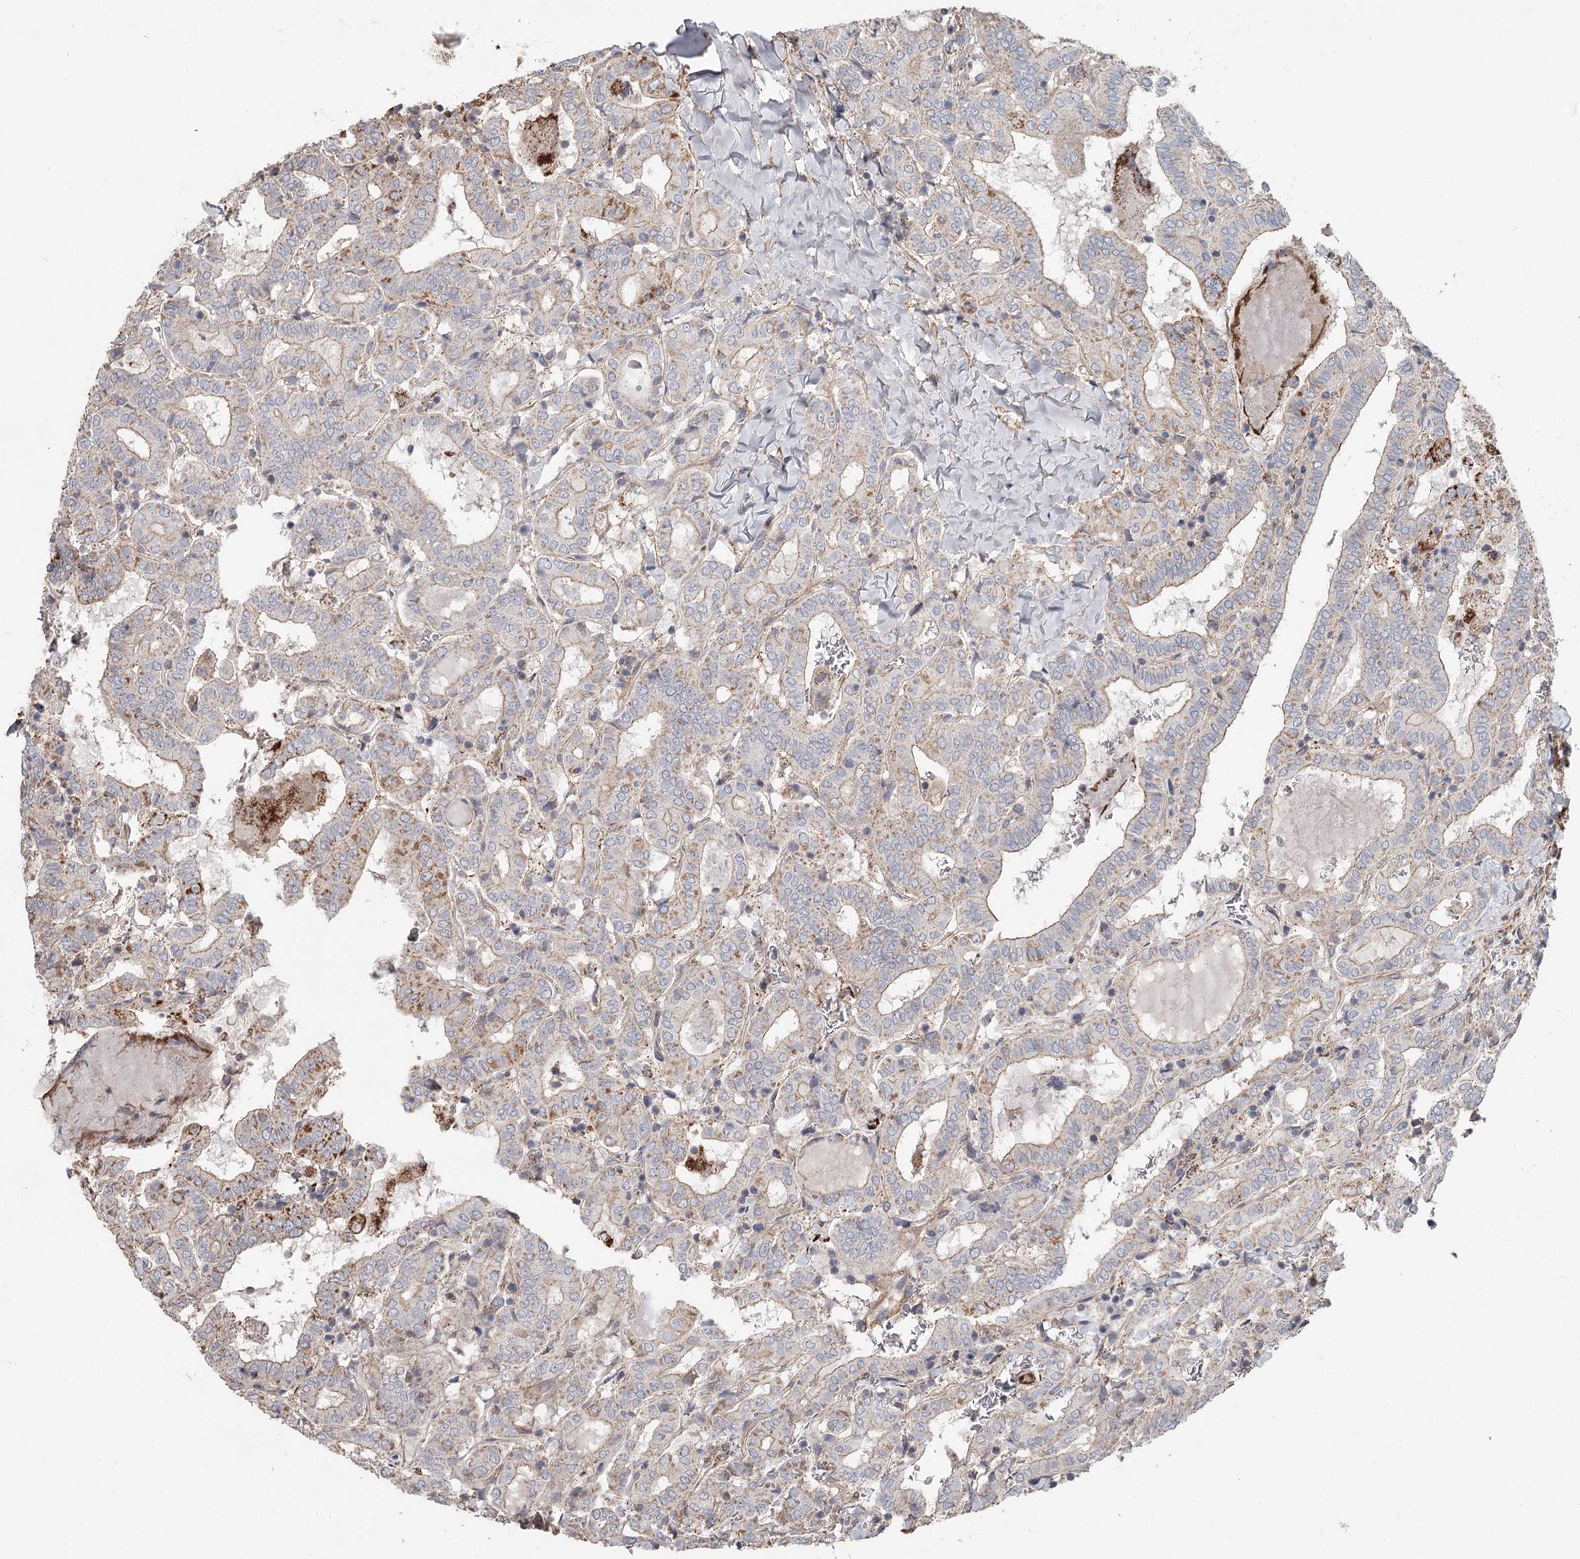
{"staining": {"intensity": "weak", "quantity": ">75%", "location": "cytoplasmic/membranous"}, "tissue": "thyroid cancer", "cell_type": "Tumor cells", "image_type": "cancer", "snomed": [{"axis": "morphology", "description": "Papillary adenocarcinoma, NOS"}, {"axis": "topography", "description": "Thyroid gland"}], "caption": "Papillary adenocarcinoma (thyroid) tissue demonstrates weak cytoplasmic/membranous staining in approximately >75% of tumor cells, visualized by immunohistochemistry. (DAB (3,3'-diaminobenzidine) IHC with brightfield microscopy, high magnification).", "gene": "DHRS9", "patient": {"sex": "female", "age": 72}}